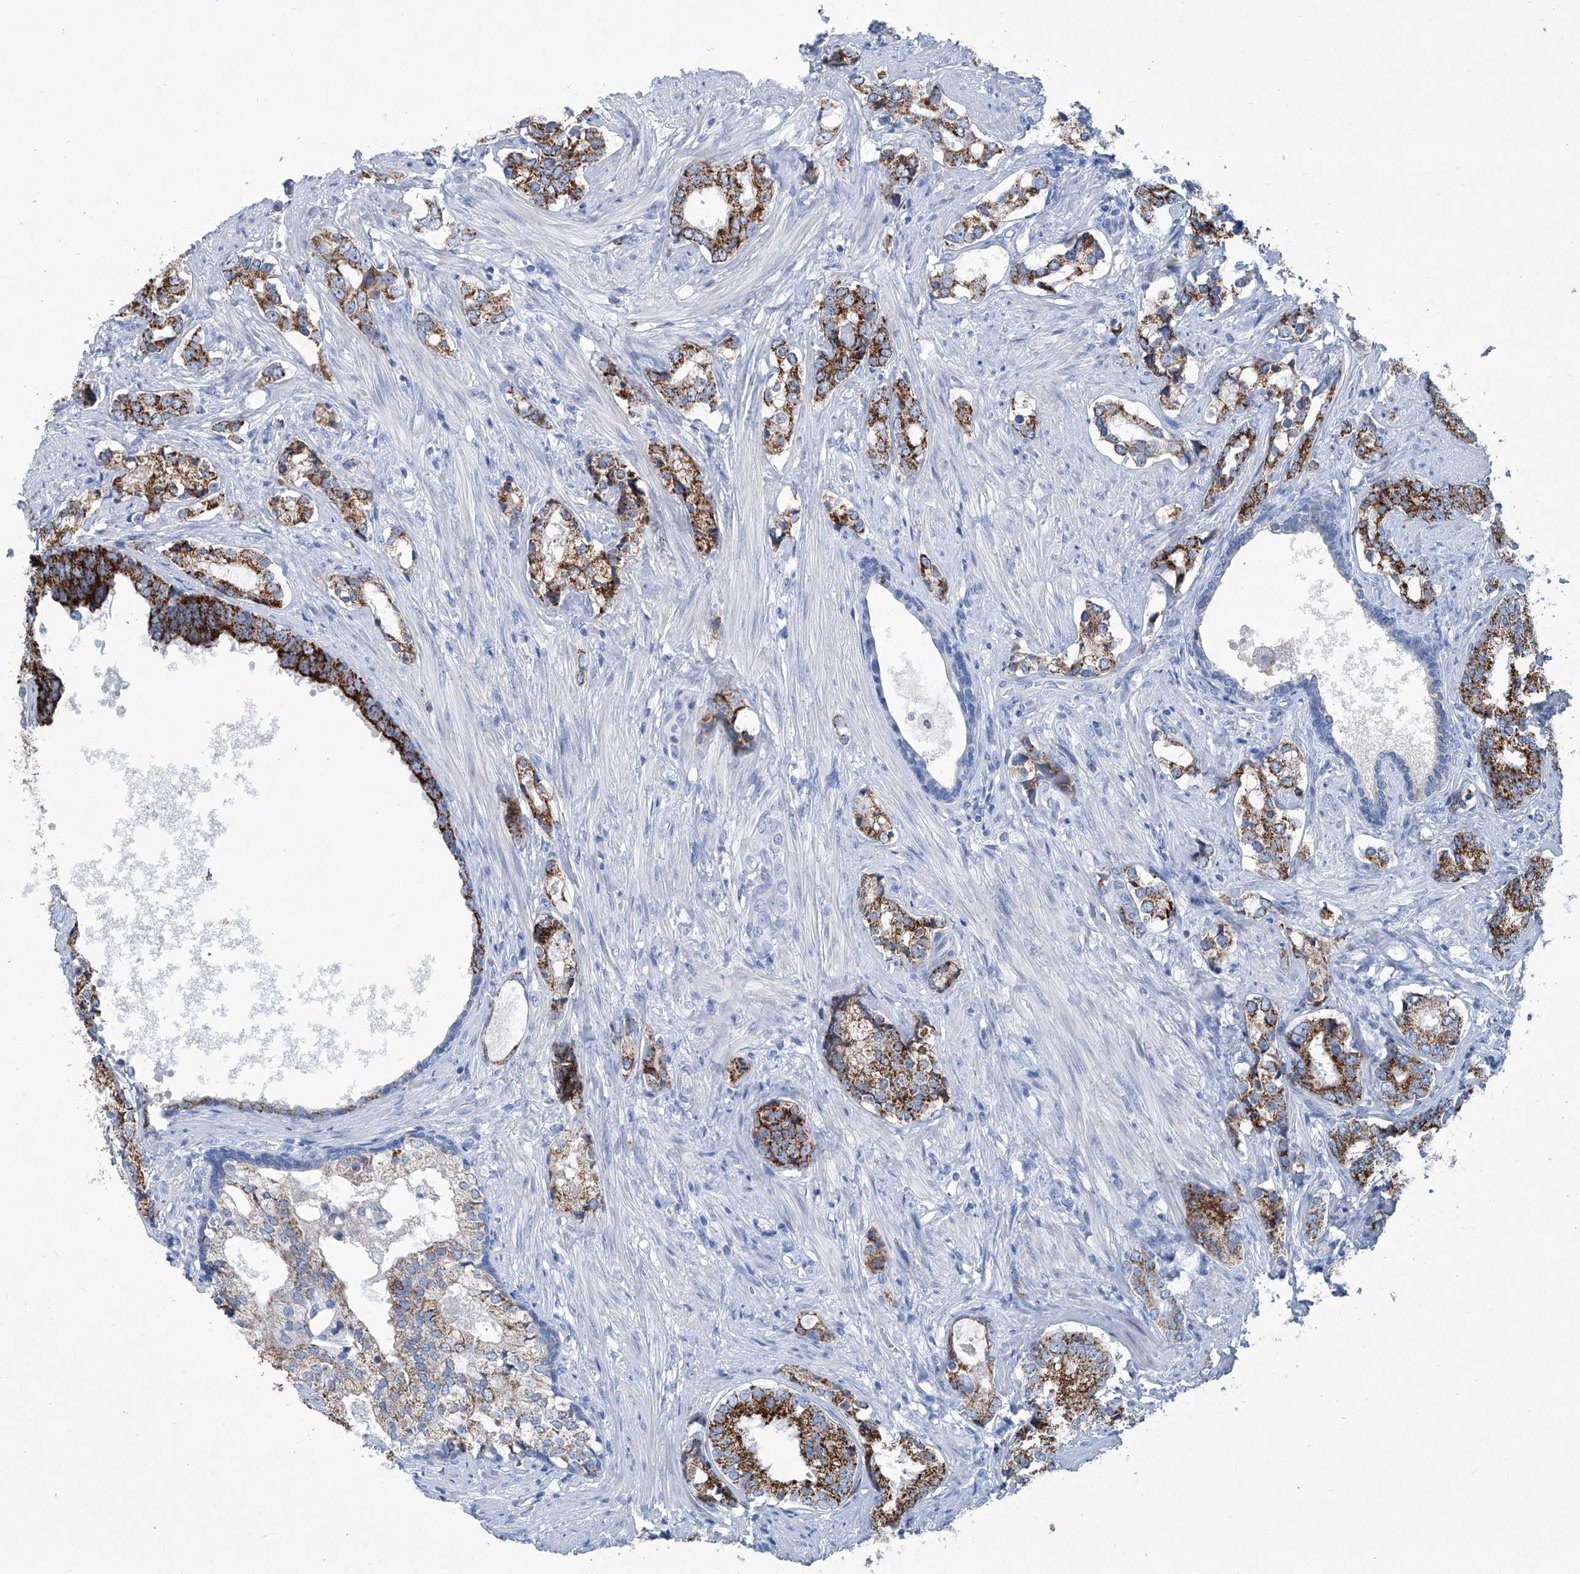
{"staining": {"intensity": "strong", "quantity": ">75%", "location": "cytoplasmic/membranous"}, "tissue": "prostate cancer", "cell_type": "Tumor cells", "image_type": "cancer", "snomed": [{"axis": "morphology", "description": "Adenocarcinoma, High grade"}, {"axis": "topography", "description": "Prostate"}], "caption": "Prostate cancer (high-grade adenocarcinoma) stained with a brown dye reveals strong cytoplasmic/membranous positive positivity in approximately >75% of tumor cells.", "gene": "MTARC1", "patient": {"sex": "male", "age": 58}}